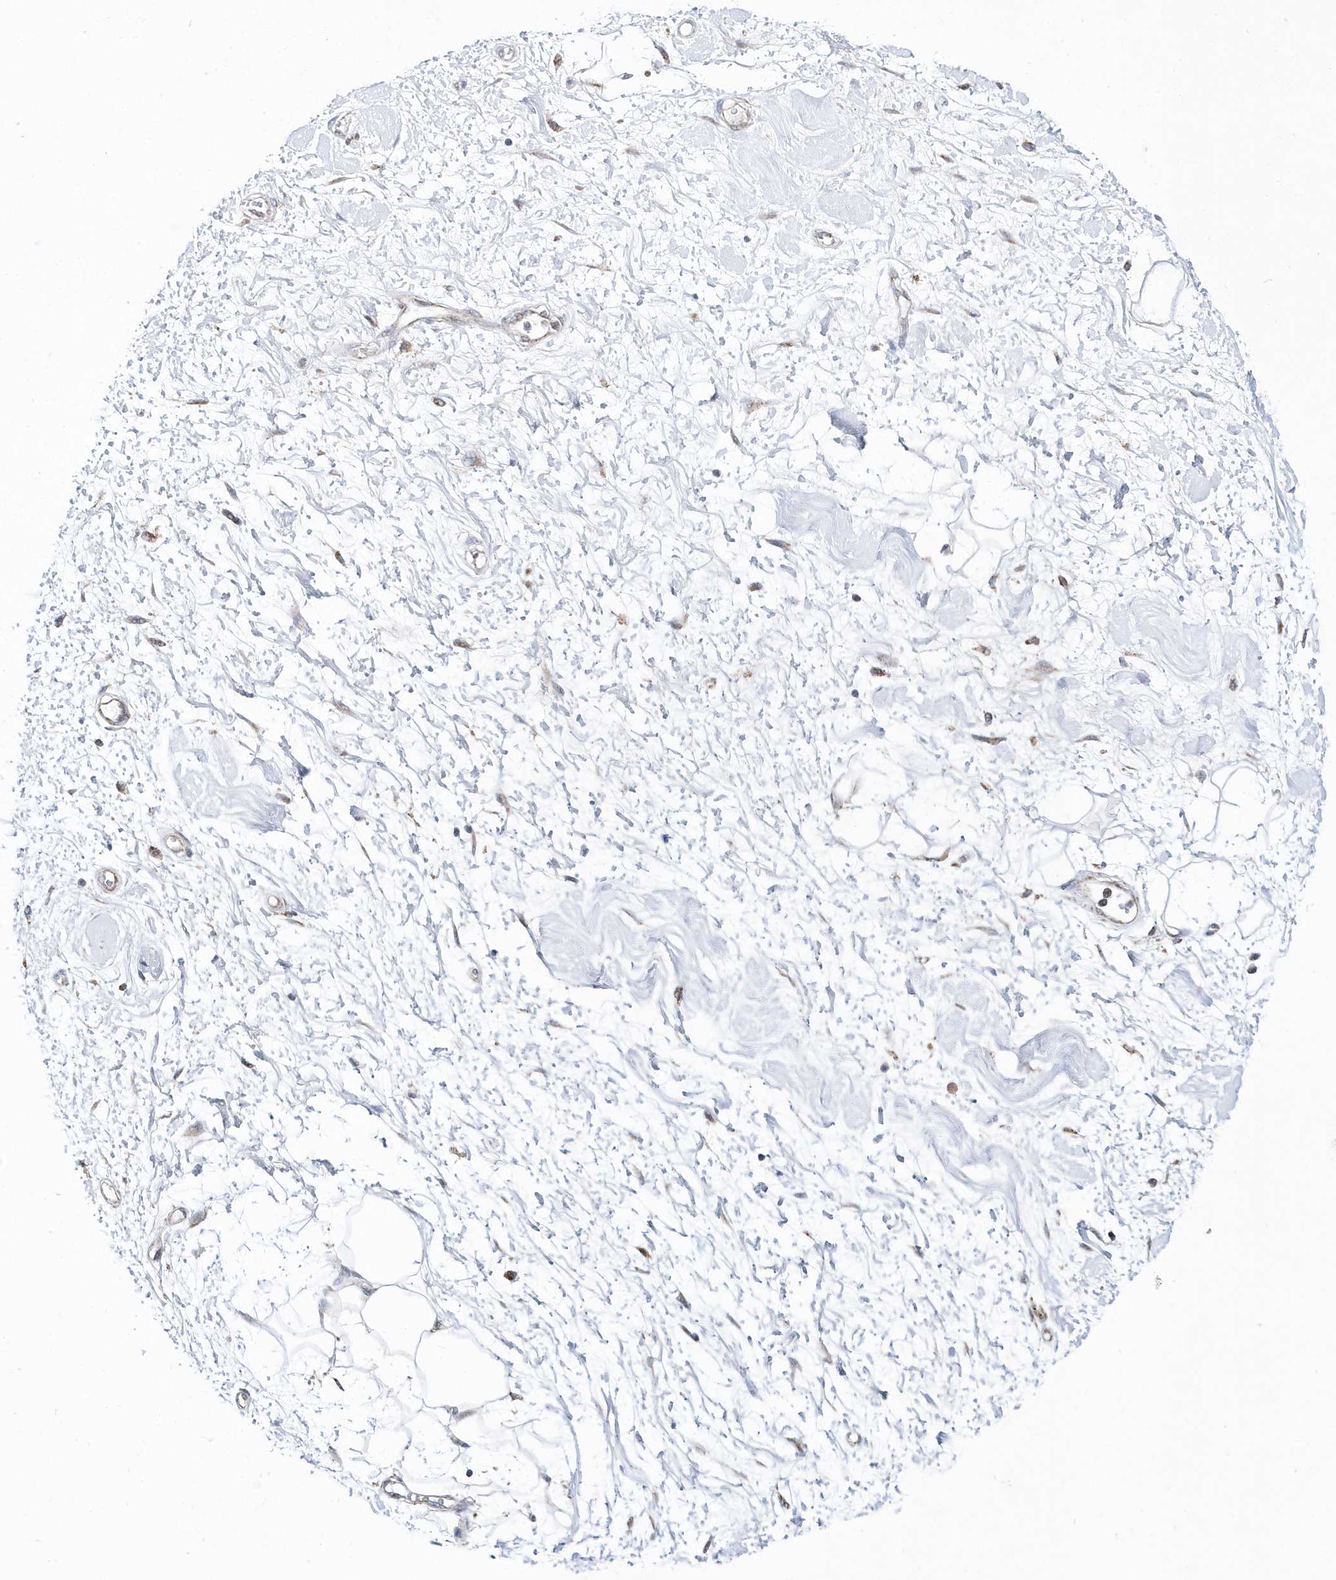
{"staining": {"intensity": "weak", "quantity": ">75%", "location": "cytoplasmic/membranous"}, "tissue": "adipose tissue", "cell_type": "Adipocytes", "image_type": "normal", "snomed": [{"axis": "morphology", "description": "Normal tissue, NOS"}, {"axis": "morphology", "description": "Adenocarcinoma, NOS"}, {"axis": "topography", "description": "Pancreas"}, {"axis": "topography", "description": "Peripheral nerve tissue"}], "caption": "Protein expression analysis of normal human adipose tissue reveals weak cytoplasmic/membranous positivity in approximately >75% of adipocytes.", "gene": "SPATA5", "patient": {"sex": "male", "age": 59}}